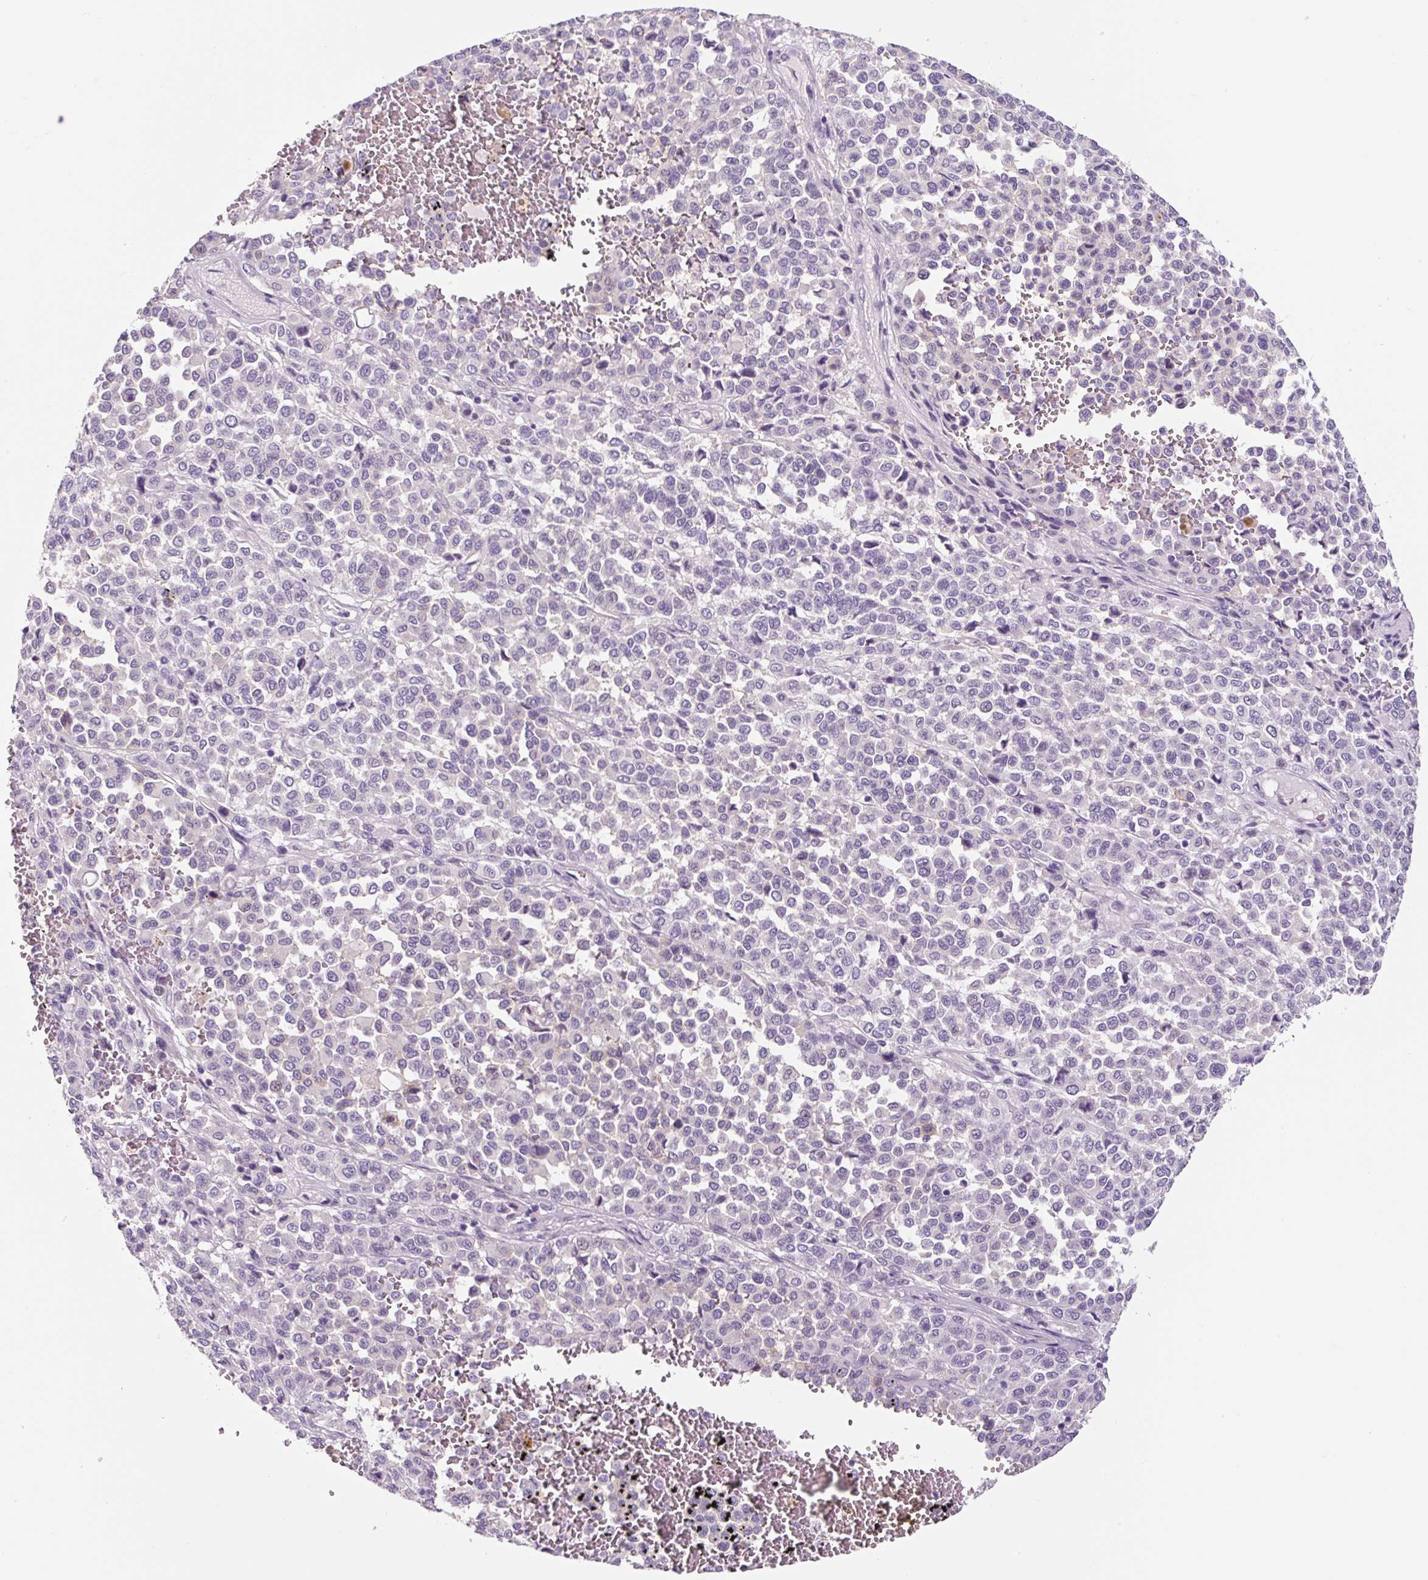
{"staining": {"intensity": "negative", "quantity": "none", "location": "none"}, "tissue": "melanoma", "cell_type": "Tumor cells", "image_type": "cancer", "snomed": [{"axis": "morphology", "description": "Malignant melanoma, Metastatic site"}, {"axis": "topography", "description": "Pancreas"}], "caption": "Histopathology image shows no significant protein expression in tumor cells of malignant melanoma (metastatic site).", "gene": "SYP", "patient": {"sex": "female", "age": 30}}